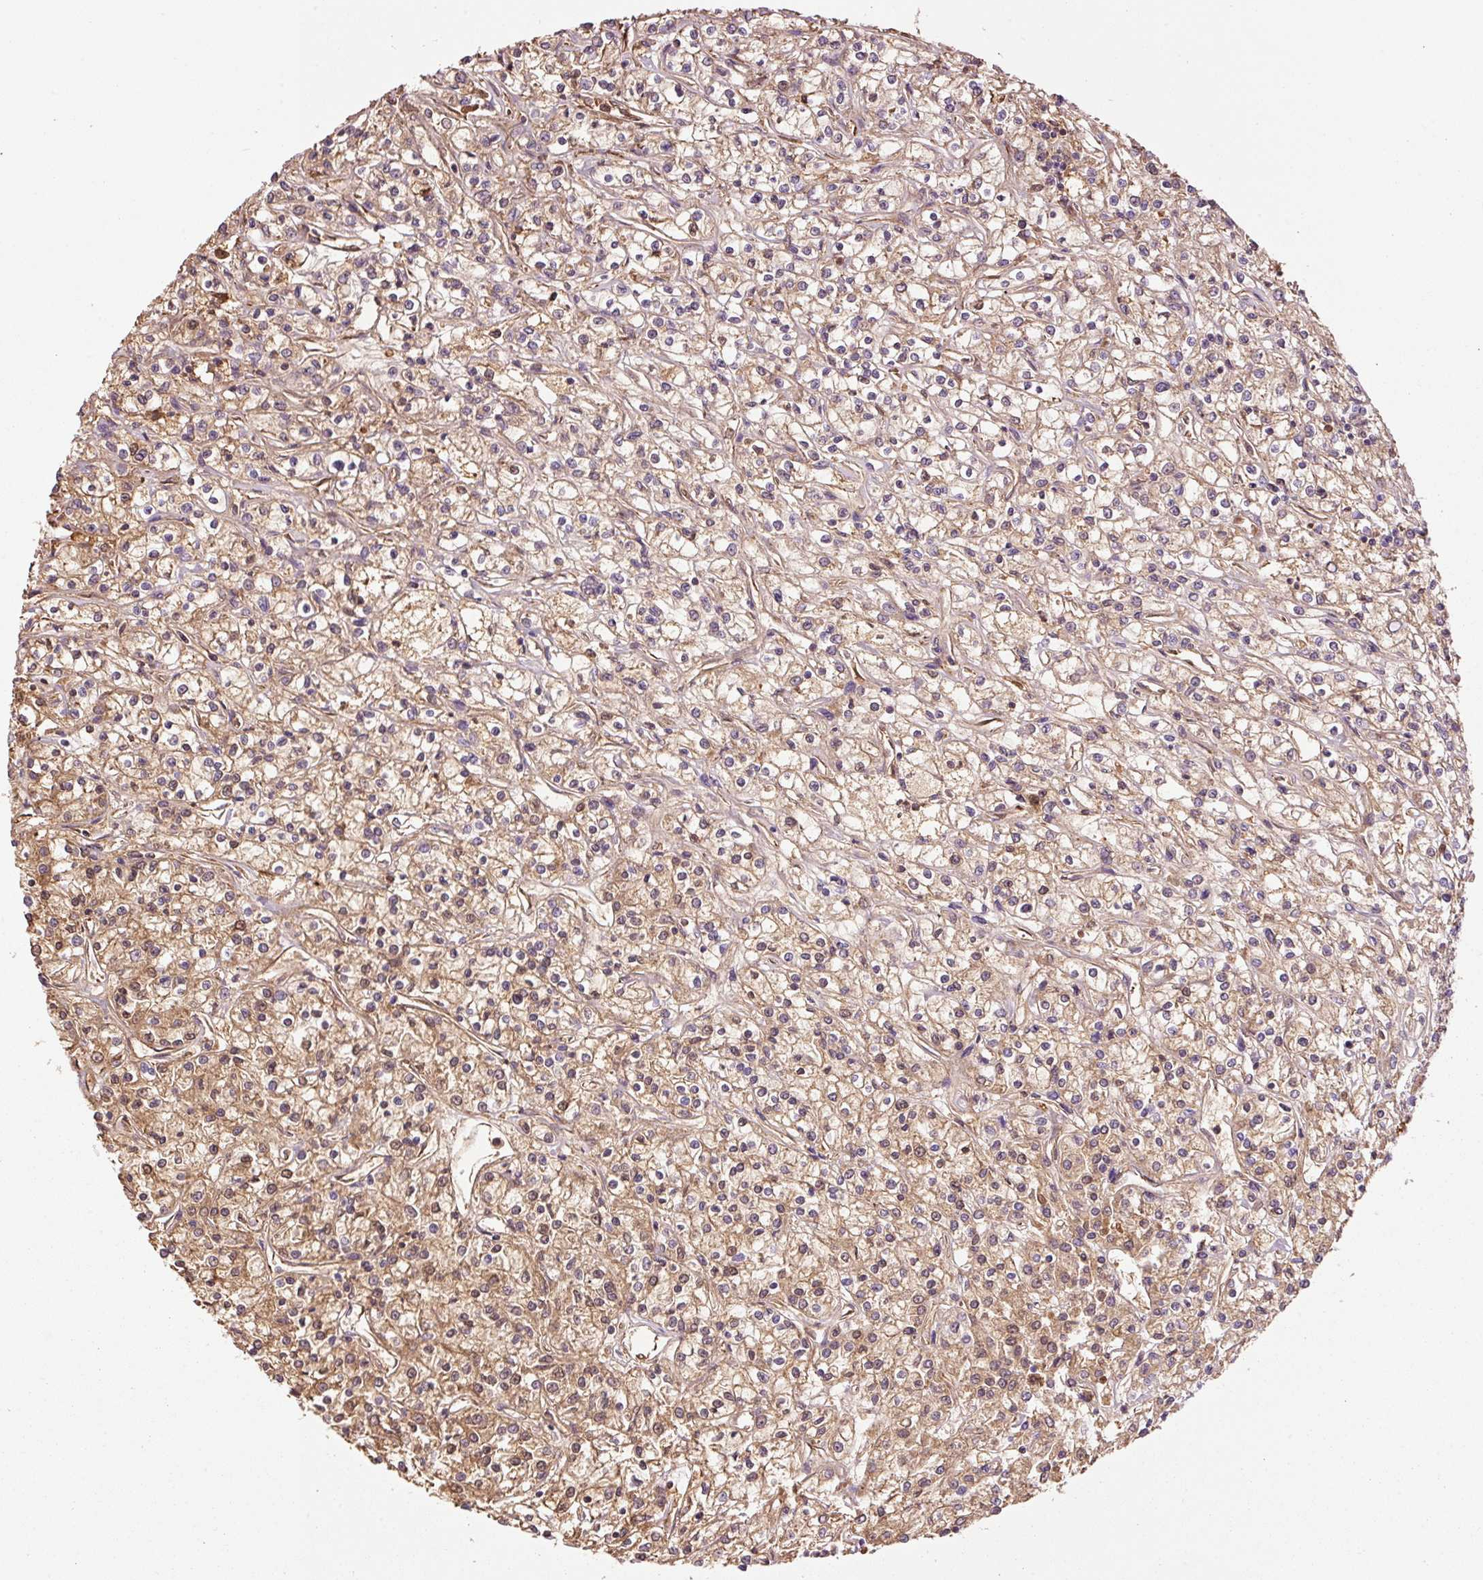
{"staining": {"intensity": "moderate", "quantity": ">75%", "location": "cytoplasmic/membranous"}, "tissue": "renal cancer", "cell_type": "Tumor cells", "image_type": "cancer", "snomed": [{"axis": "morphology", "description": "Adenocarcinoma, NOS"}, {"axis": "topography", "description": "Kidney"}], "caption": "Renal cancer stained for a protein (brown) demonstrates moderate cytoplasmic/membranous positive expression in approximately >75% of tumor cells.", "gene": "NID2", "patient": {"sex": "female", "age": 59}}